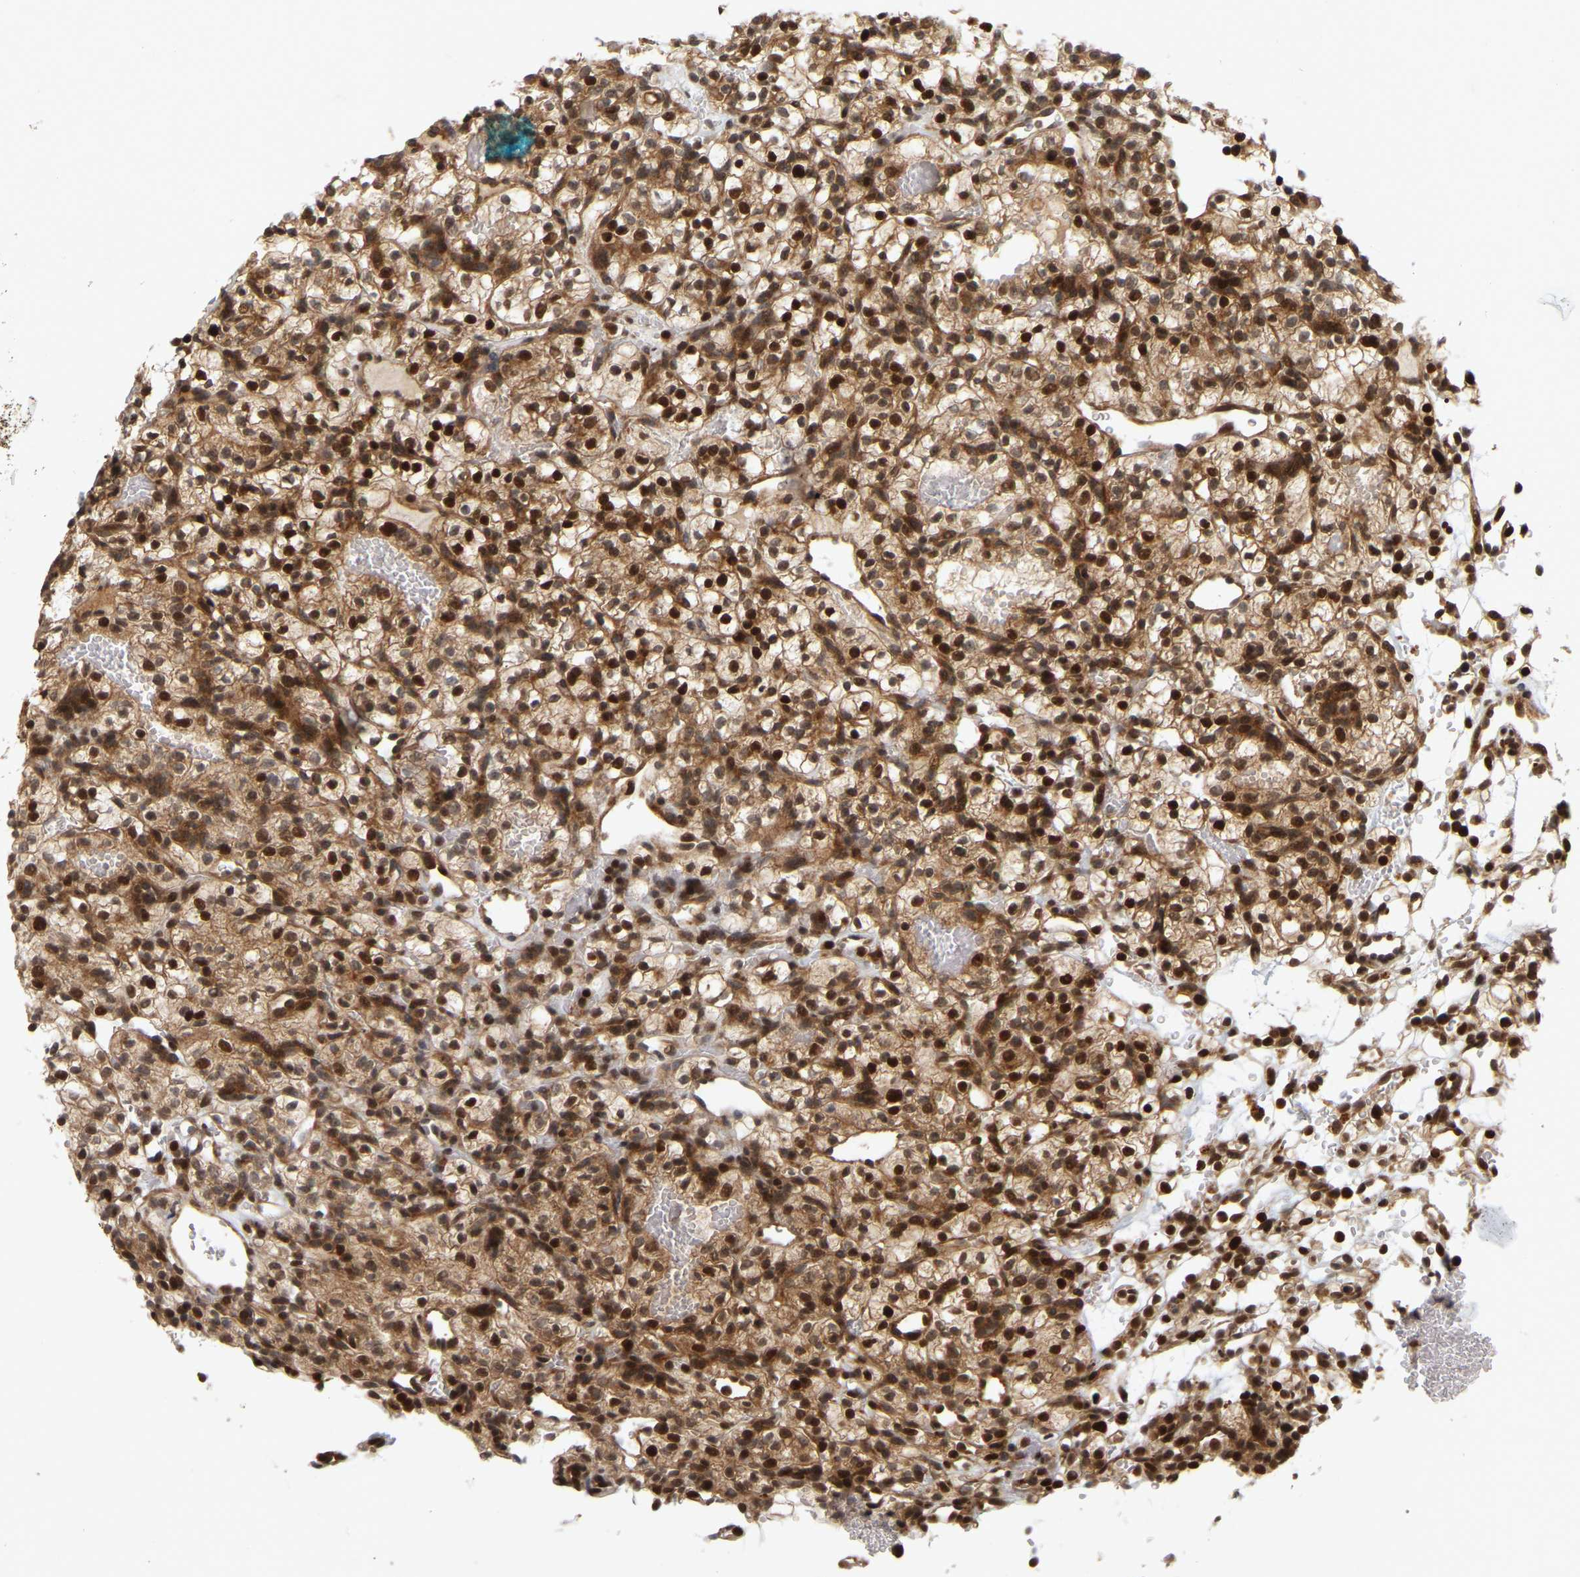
{"staining": {"intensity": "strong", "quantity": ">75%", "location": "cytoplasmic/membranous,nuclear"}, "tissue": "renal cancer", "cell_type": "Tumor cells", "image_type": "cancer", "snomed": [{"axis": "morphology", "description": "Adenocarcinoma, NOS"}, {"axis": "topography", "description": "Kidney"}], "caption": "The micrograph reveals staining of adenocarcinoma (renal), revealing strong cytoplasmic/membranous and nuclear protein expression (brown color) within tumor cells.", "gene": "NFE2L2", "patient": {"sex": "female", "age": 57}}